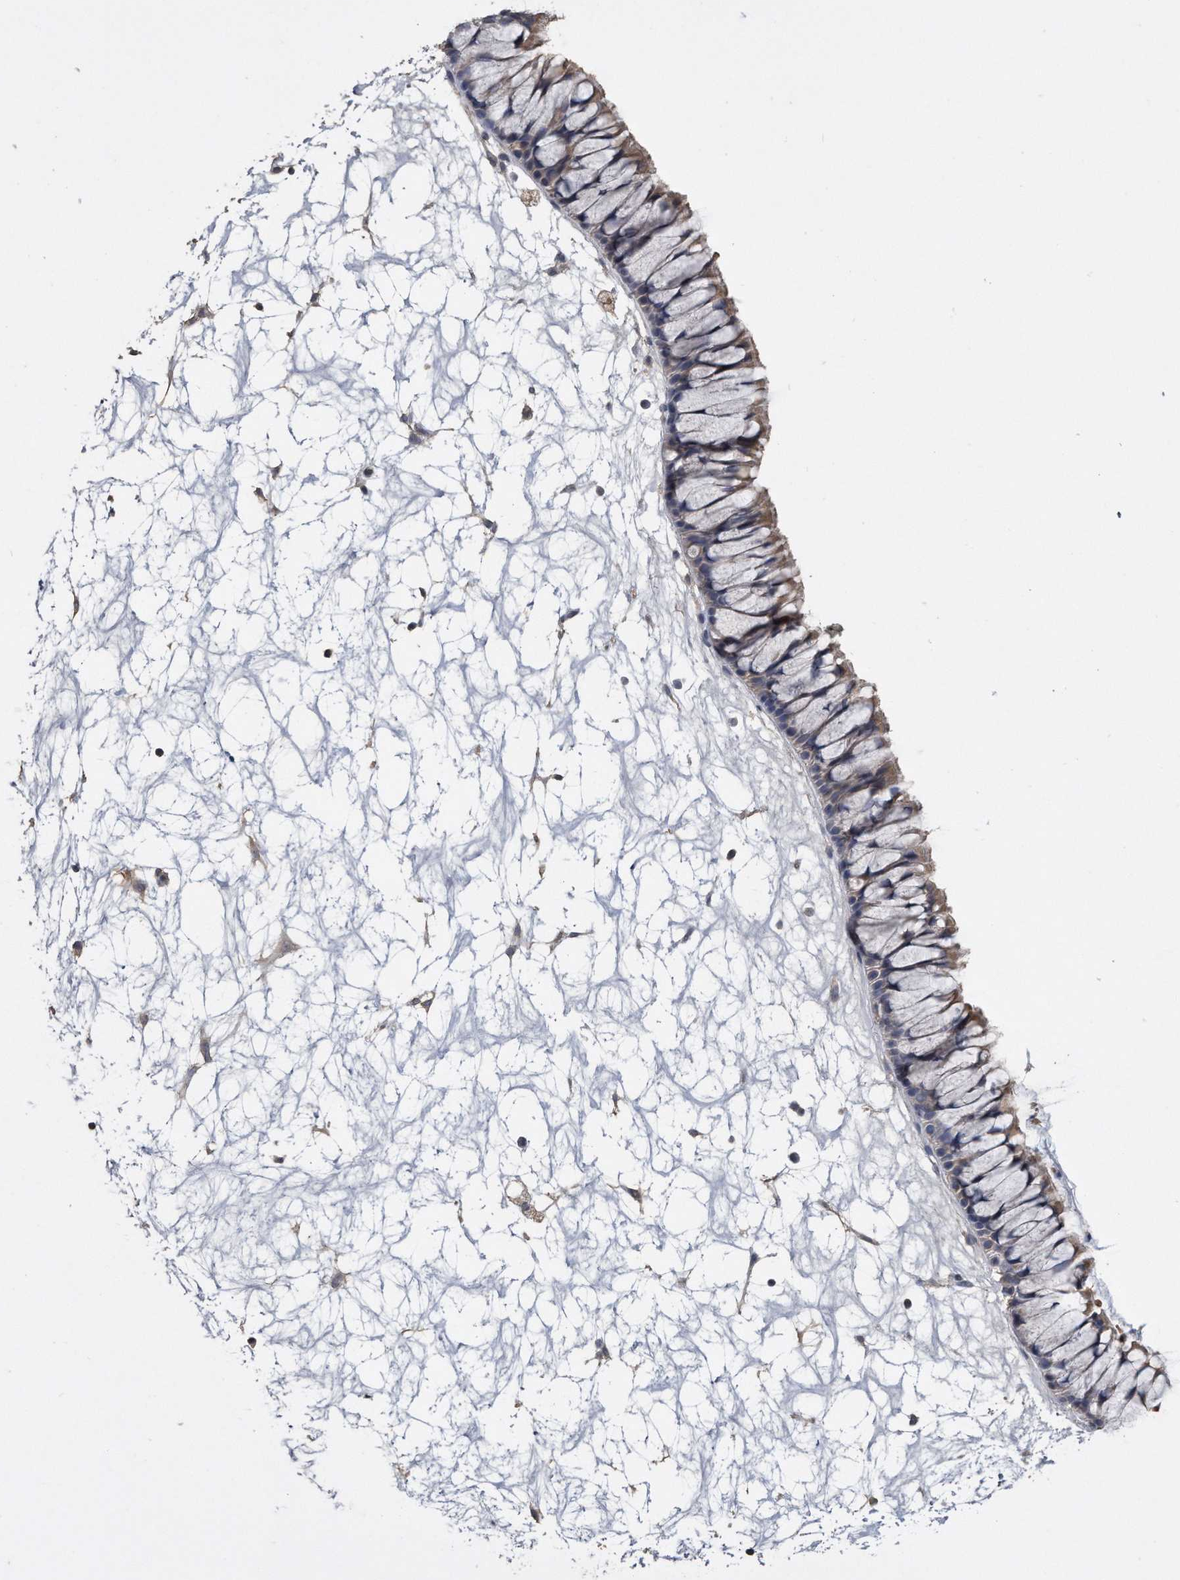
{"staining": {"intensity": "weak", "quantity": "25%-75%", "location": "cytoplasmic/membranous"}, "tissue": "nasopharynx", "cell_type": "Respiratory epithelial cells", "image_type": "normal", "snomed": [{"axis": "morphology", "description": "Normal tissue, NOS"}, {"axis": "topography", "description": "Nasopharynx"}], "caption": "Brown immunohistochemical staining in unremarkable human nasopharynx exhibits weak cytoplasmic/membranous expression in approximately 25%-75% of respiratory epithelial cells.", "gene": "PCLO", "patient": {"sex": "male", "age": 64}}